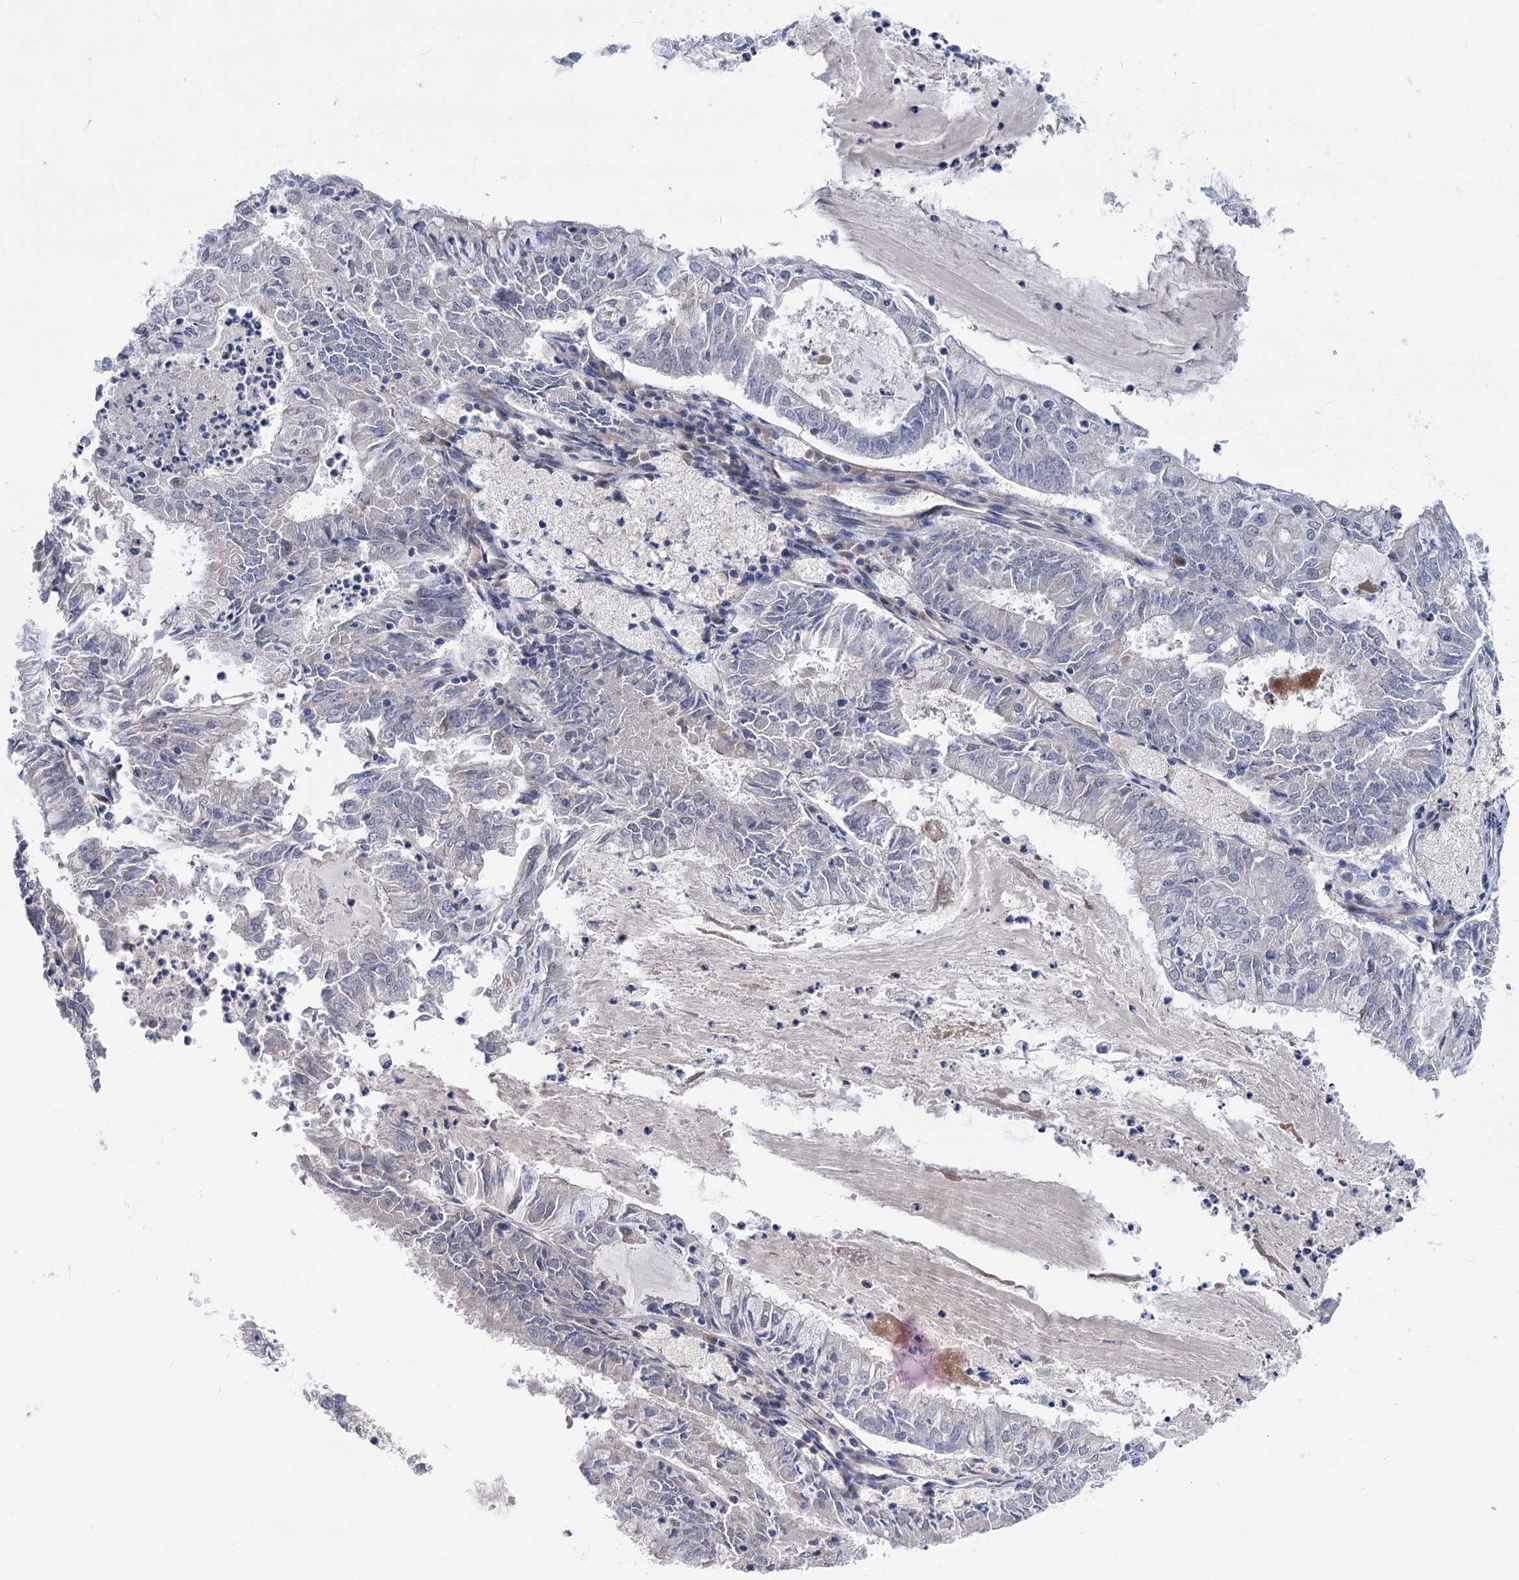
{"staining": {"intensity": "negative", "quantity": "none", "location": "none"}, "tissue": "endometrial cancer", "cell_type": "Tumor cells", "image_type": "cancer", "snomed": [{"axis": "morphology", "description": "Adenocarcinoma, NOS"}, {"axis": "topography", "description": "Endometrium"}], "caption": "The histopathology image shows no staining of tumor cells in endometrial cancer.", "gene": "ZNRD2", "patient": {"sex": "female", "age": 57}}